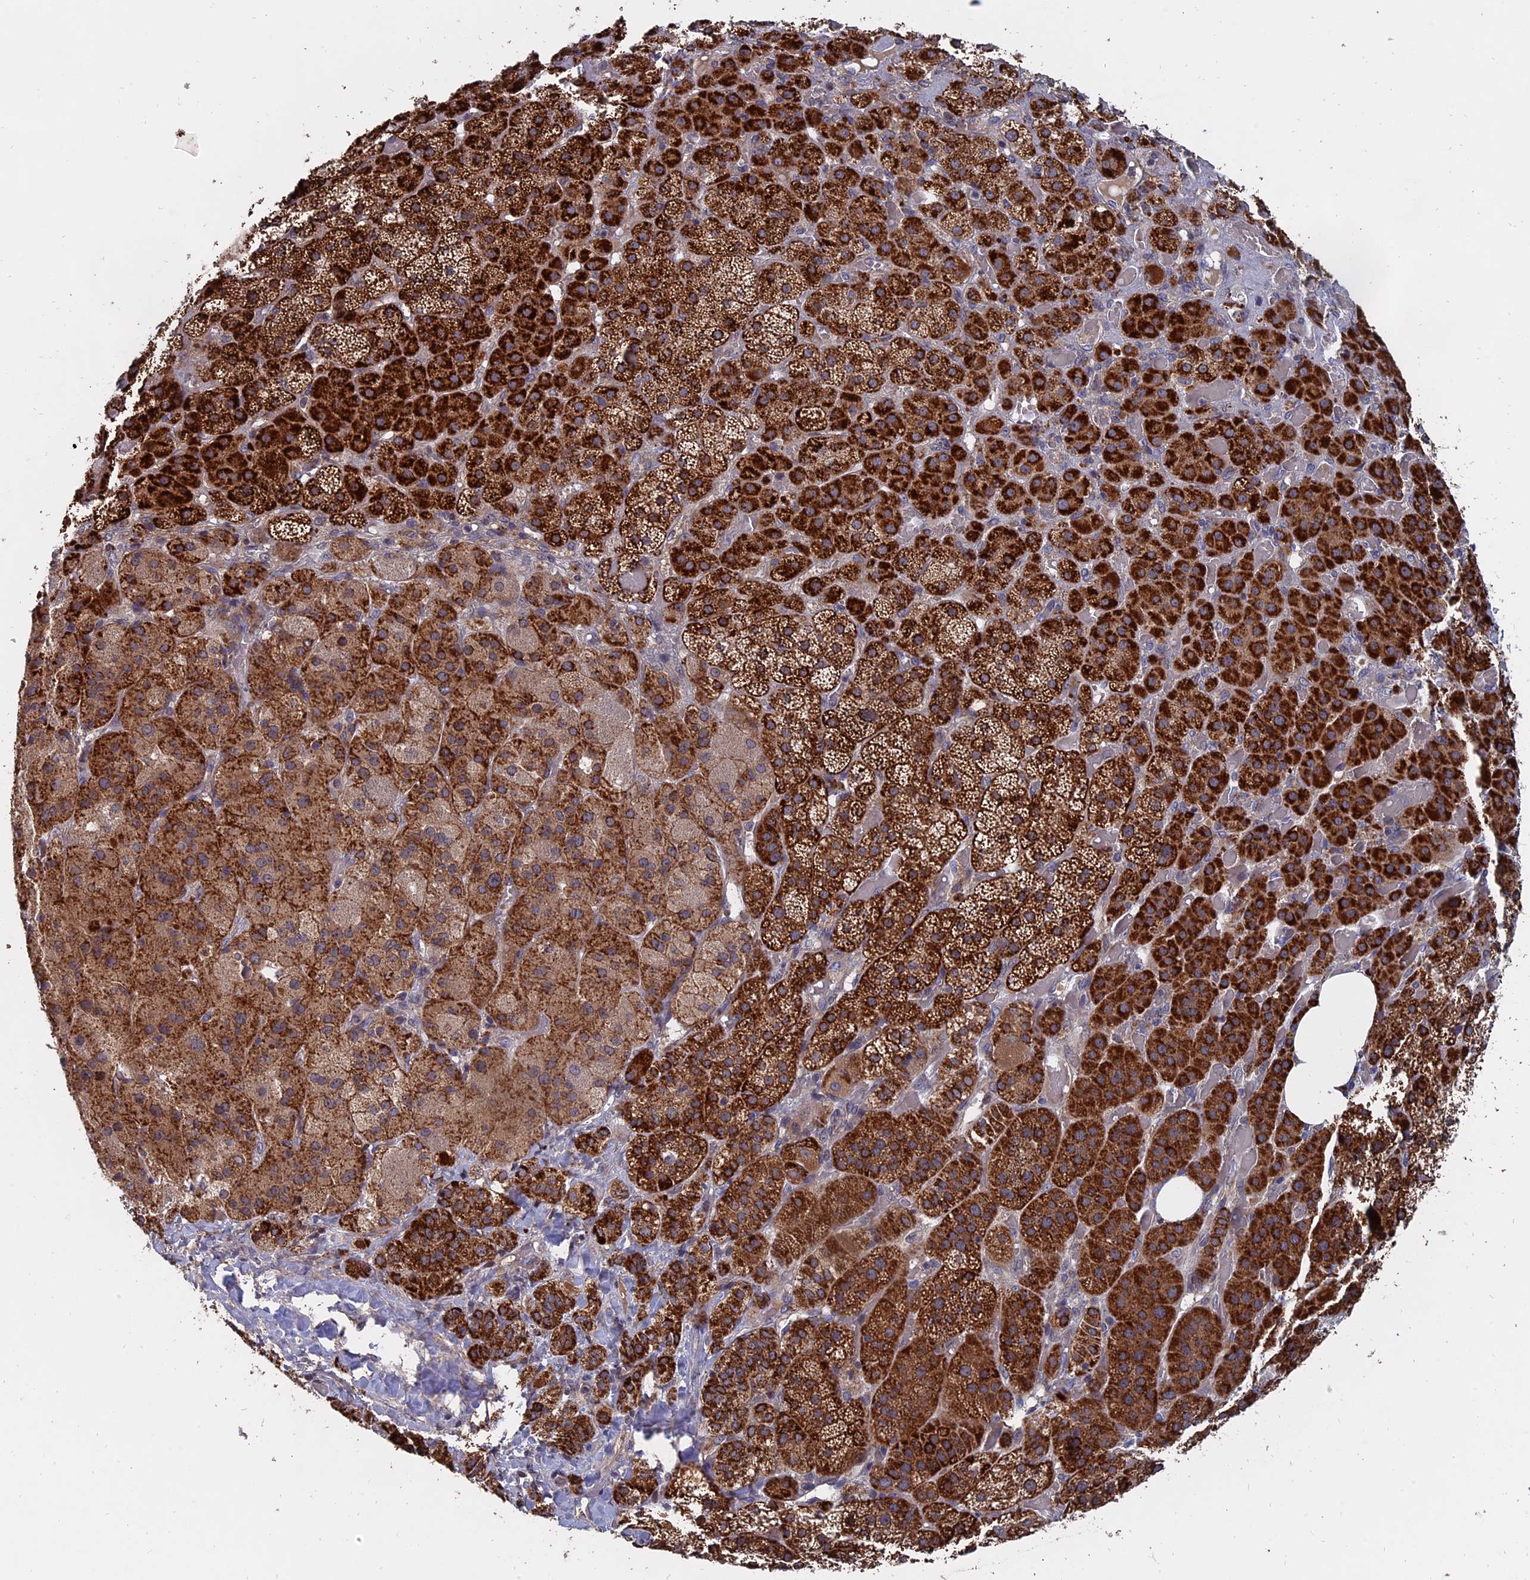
{"staining": {"intensity": "strong", "quantity": ">75%", "location": "cytoplasmic/membranous"}, "tissue": "adrenal gland", "cell_type": "Glandular cells", "image_type": "normal", "snomed": [{"axis": "morphology", "description": "Normal tissue, NOS"}, {"axis": "topography", "description": "Adrenal gland"}], "caption": "Adrenal gland stained with IHC displays strong cytoplasmic/membranous expression in approximately >75% of glandular cells.", "gene": "TRAPPC2L", "patient": {"sex": "male", "age": 57}}